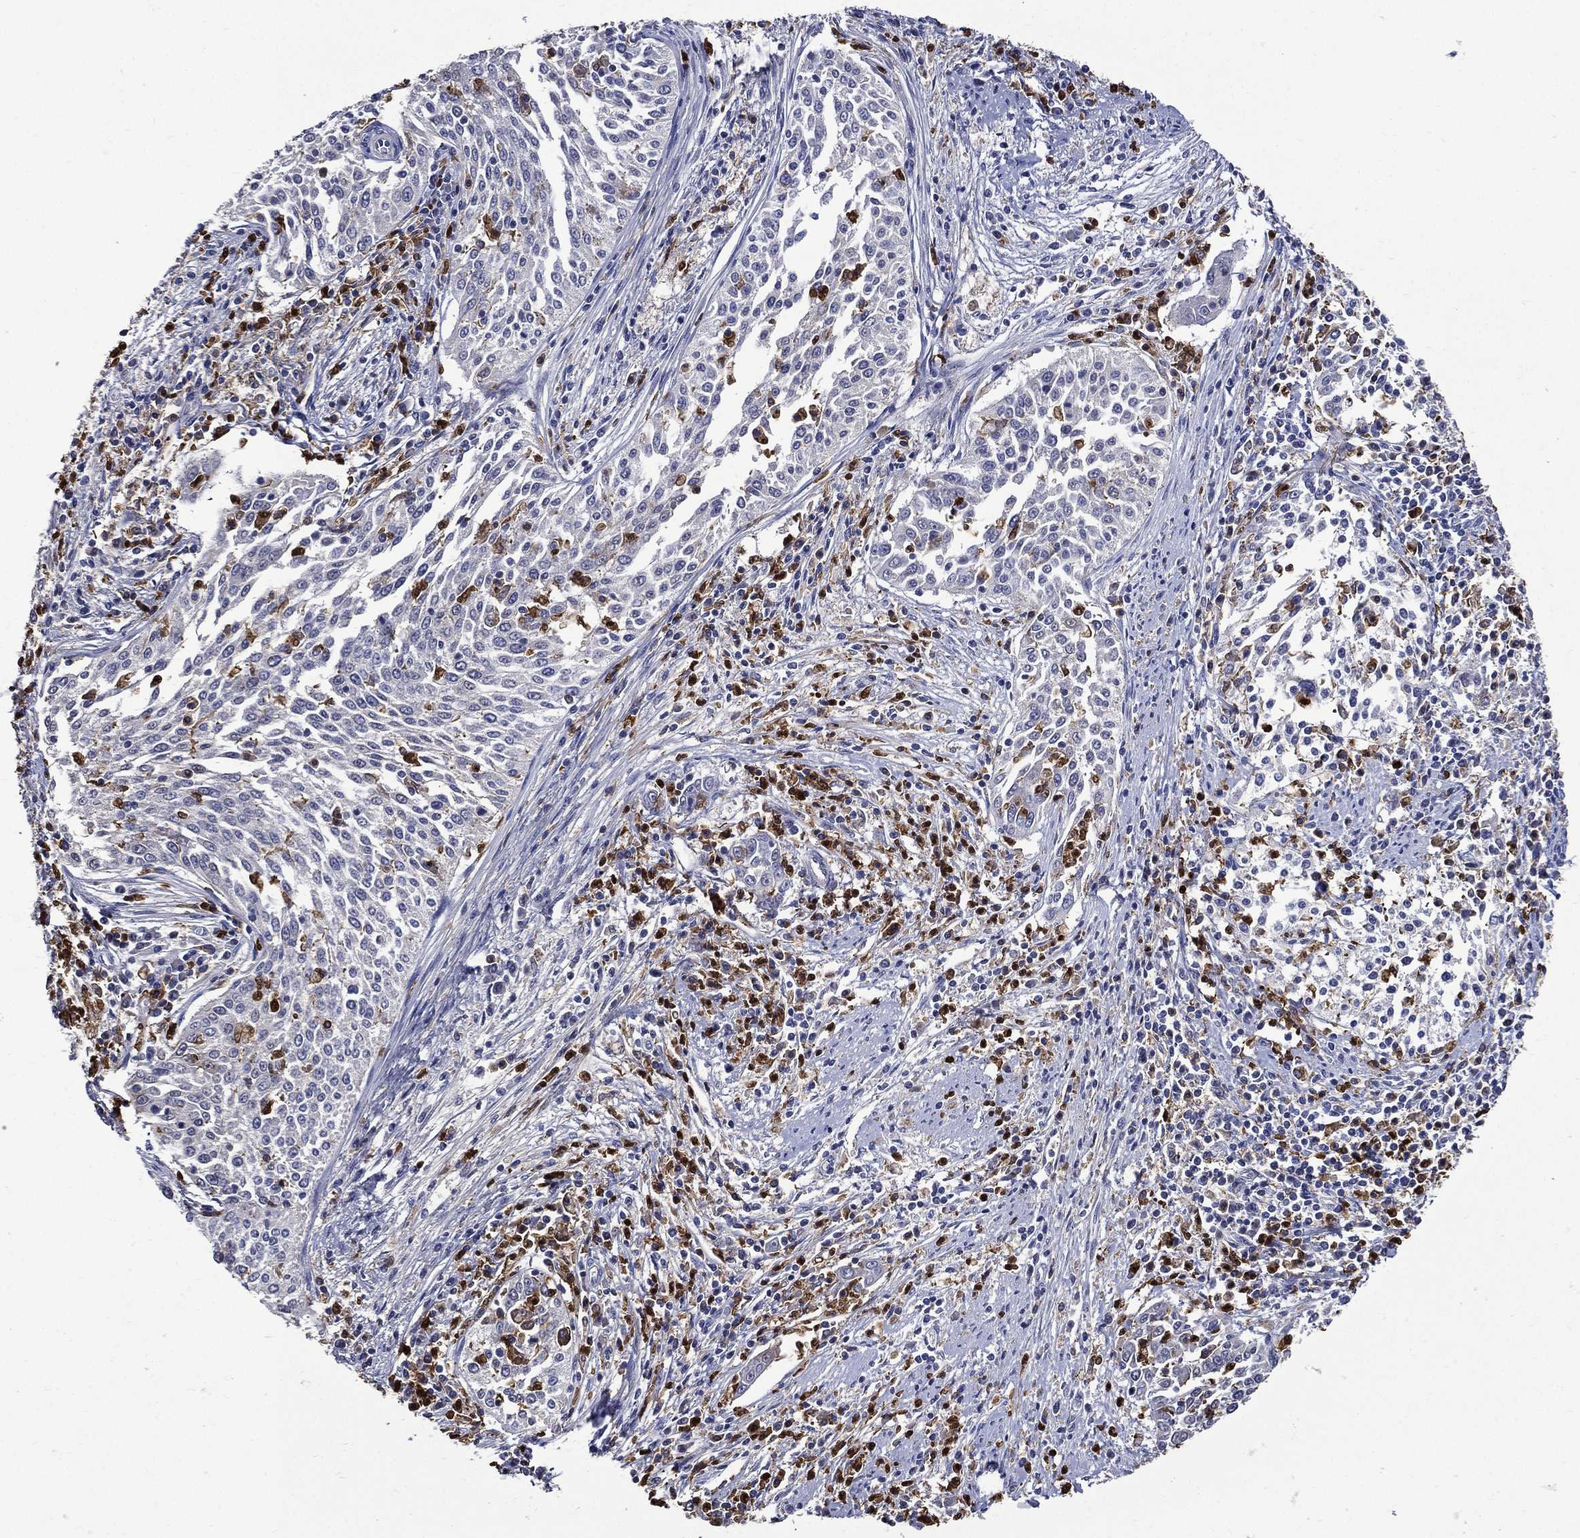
{"staining": {"intensity": "negative", "quantity": "none", "location": "none"}, "tissue": "cervical cancer", "cell_type": "Tumor cells", "image_type": "cancer", "snomed": [{"axis": "morphology", "description": "Squamous cell carcinoma, NOS"}, {"axis": "topography", "description": "Cervix"}], "caption": "Tumor cells are negative for protein expression in human cervical cancer.", "gene": "GPR171", "patient": {"sex": "female", "age": 41}}